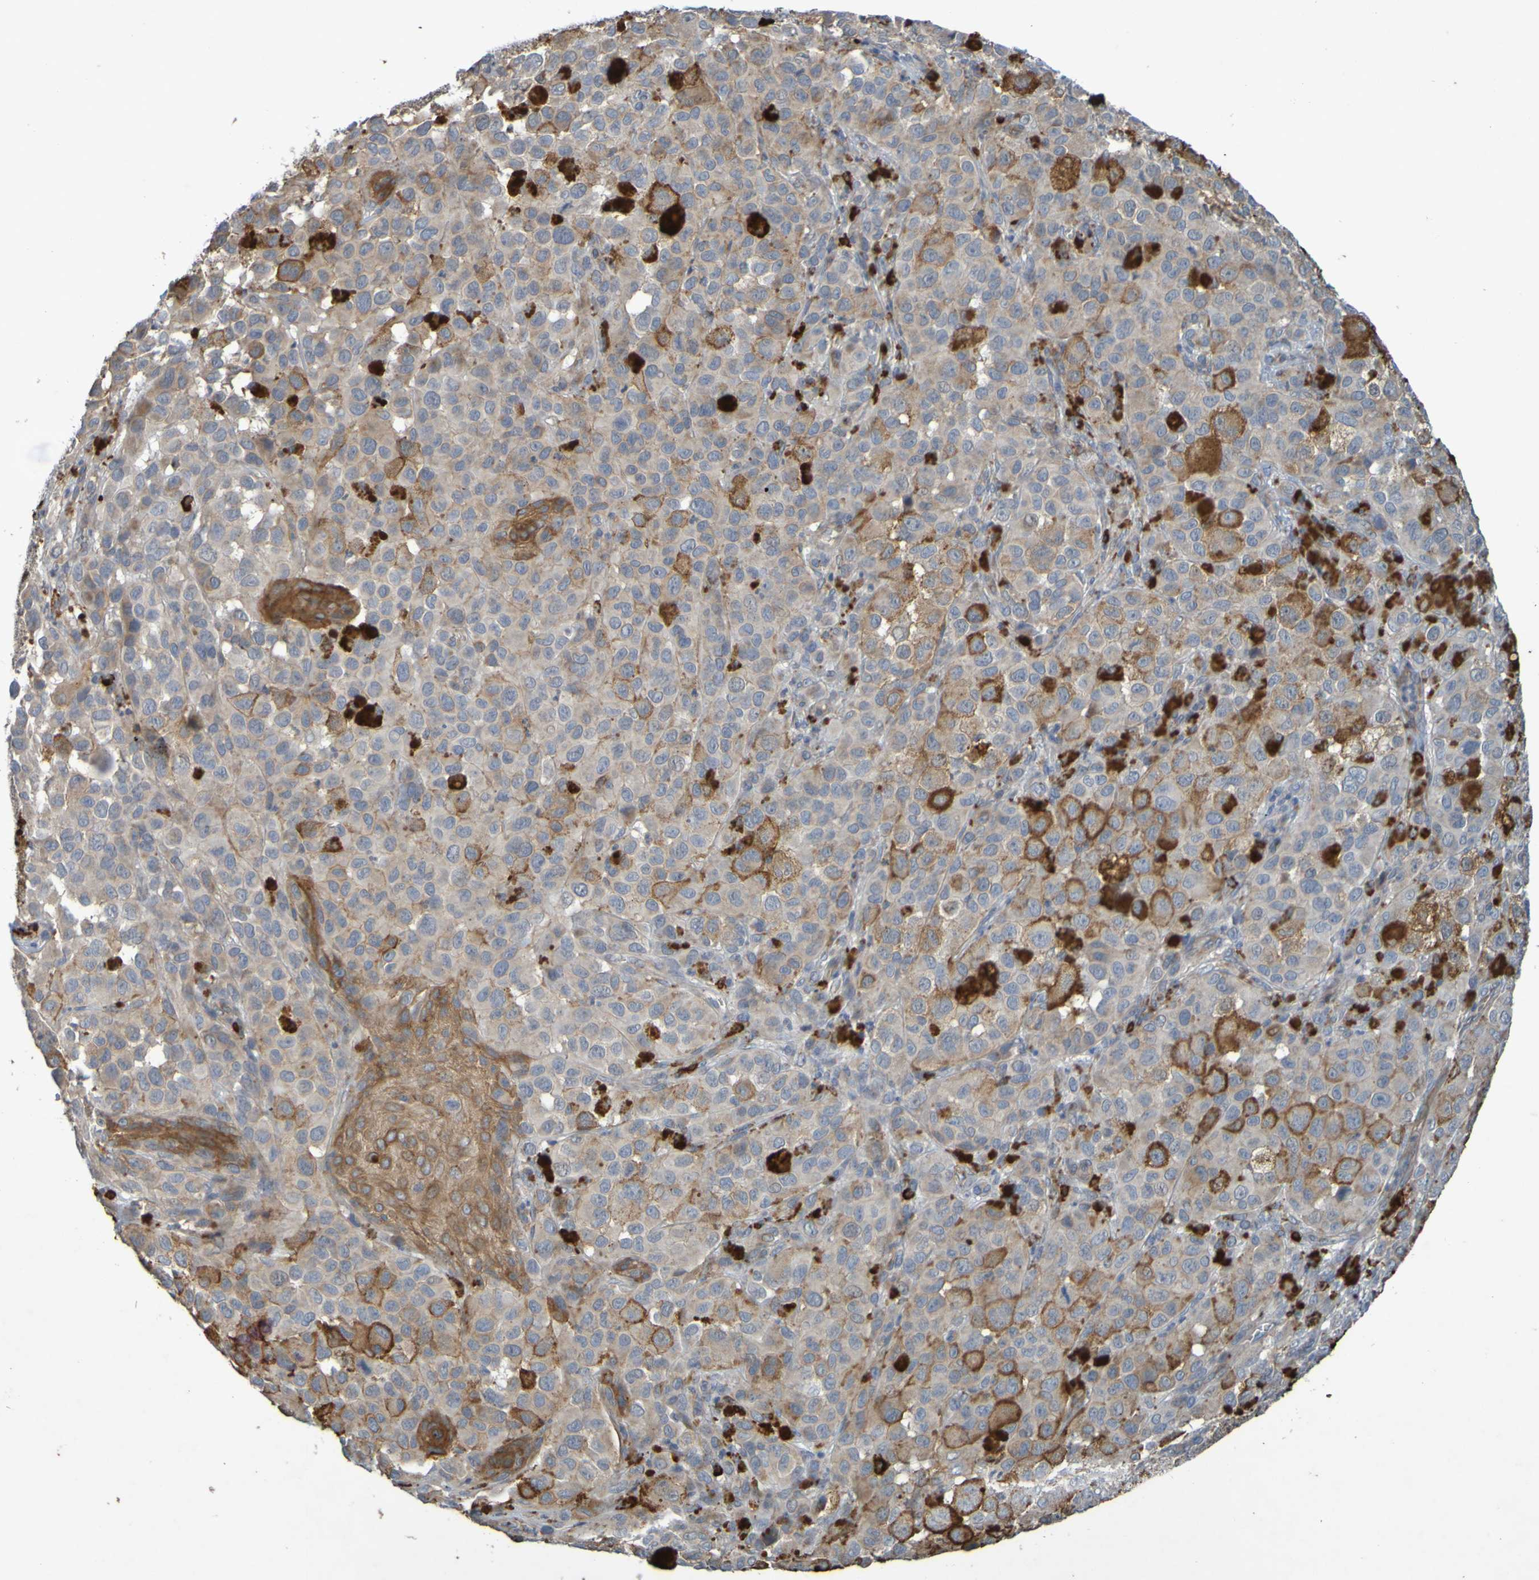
{"staining": {"intensity": "moderate", "quantity": "25%-75%", "location": "cytoplasmic/membranous"}, "tissue": "melanoma", "cell_type": "Tumor cells", "image_type": "cancer", "snomed": [{"axis": "morphology", "description": "Malignant melanoma, NOS"}, {"axis": "topography", "description": "Skin"}], "caption": "A photomicrograph showing moderate cytoplasmic/membranous expression in approximately 25%-75% of tumor cells in malignant melanoma, as visualized by brown immunohistochemical staining.", "gene": "B3GAT2", "patient": {"sex": "male", "age": 96}}